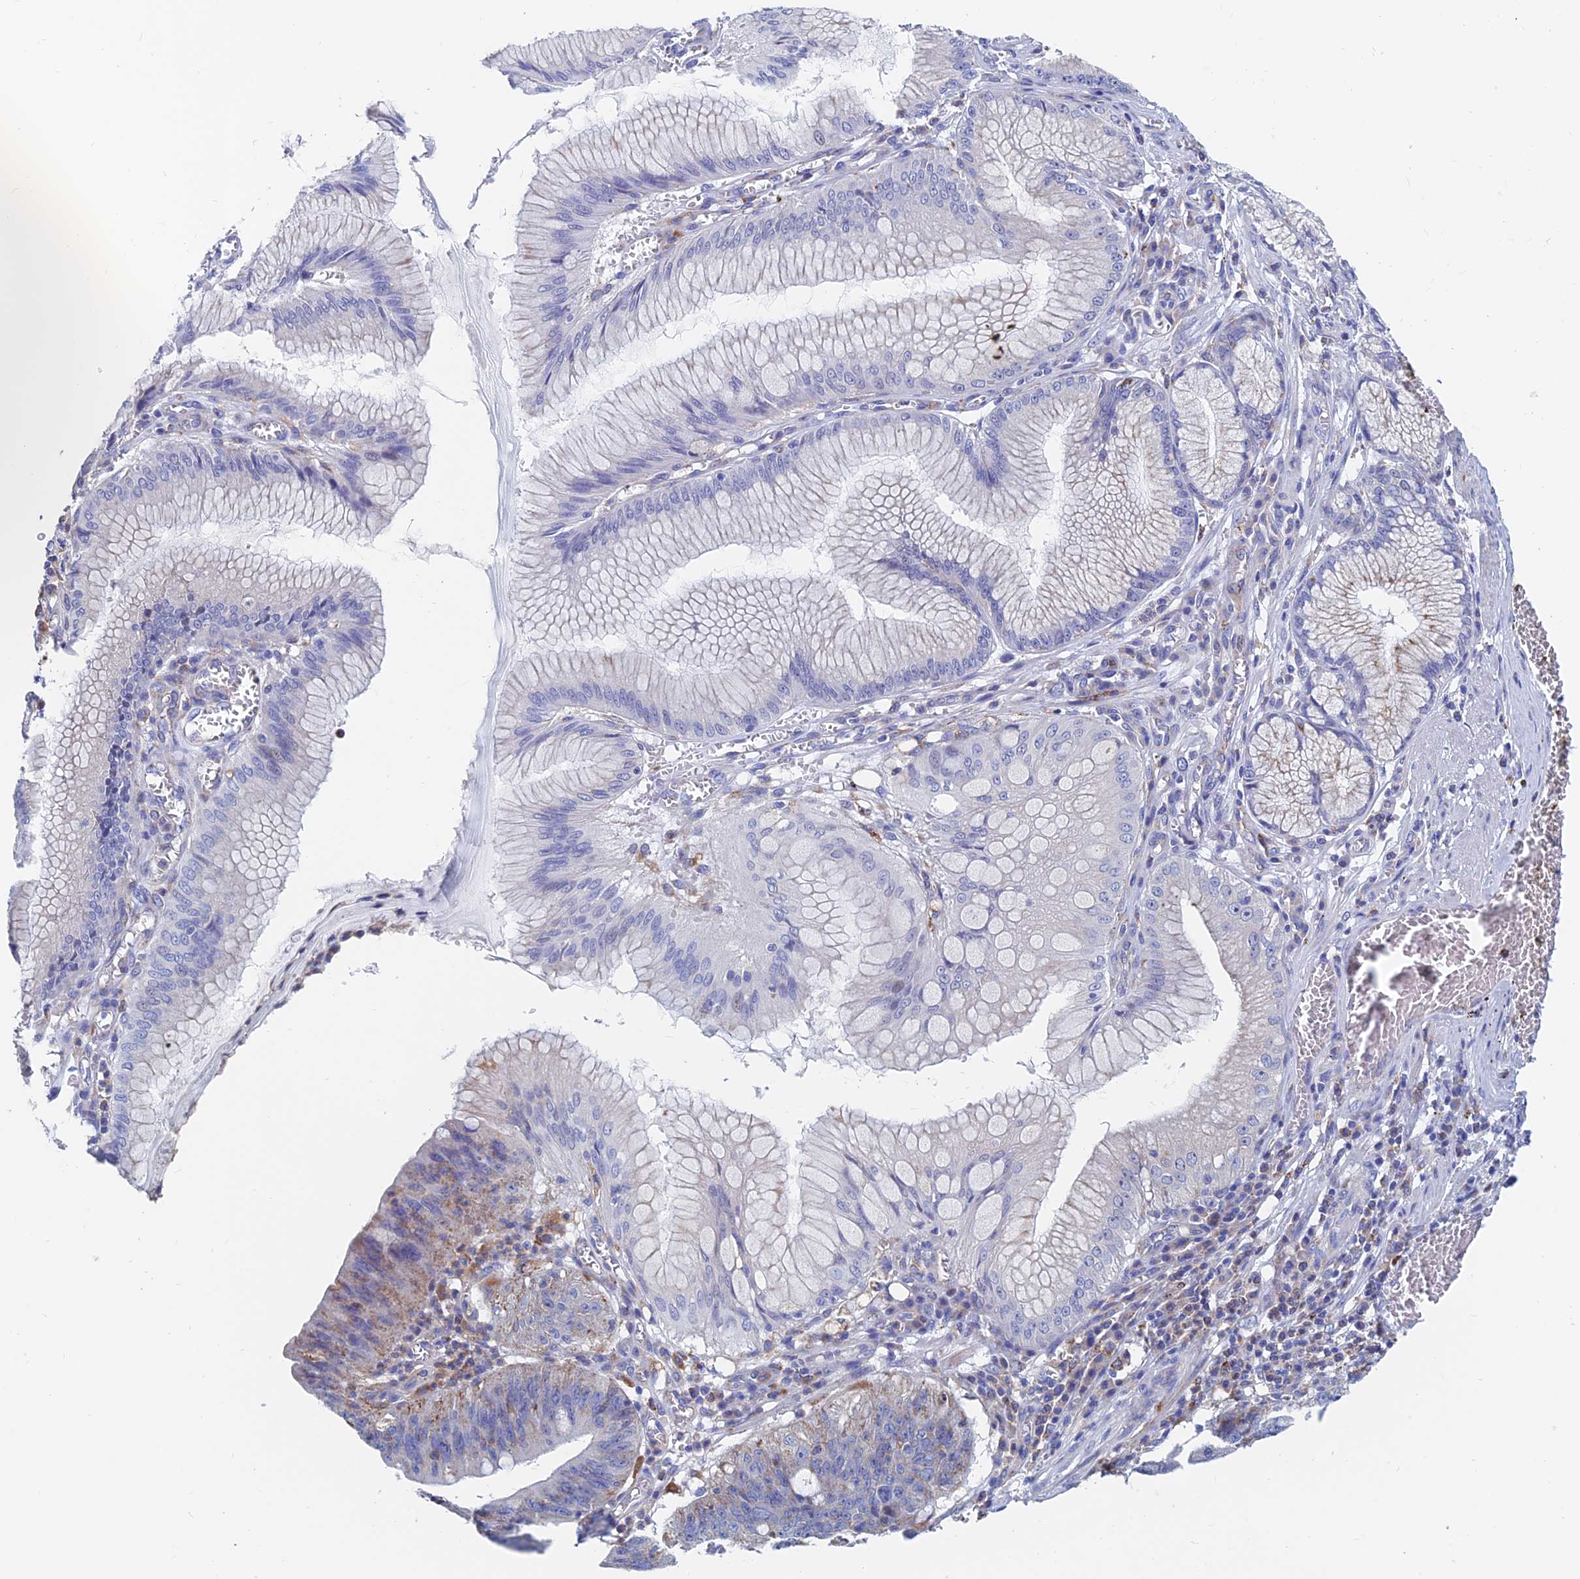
{"staining": {"intensity": "moderate", "quantity": "25%-75%", "location": "cytoplasmic/membranous"}, "tissue": "stomach cancer", "cell_type": "Tumor cells", "image_type": "cancer", "snomed": [{"axis": "morphology", "description": "Adenocarcinoma, NOS"}, {"axis": "topography", "description": "Stomach"}], "caption": "Tumor cells show medium levels of moderate cytoplasmic/membranous positivity in about 25%-75% of cells in human stomach adenocarcinoma.", "gene": "SPNS1", "patient": {"sex": "male", "age": 59}}